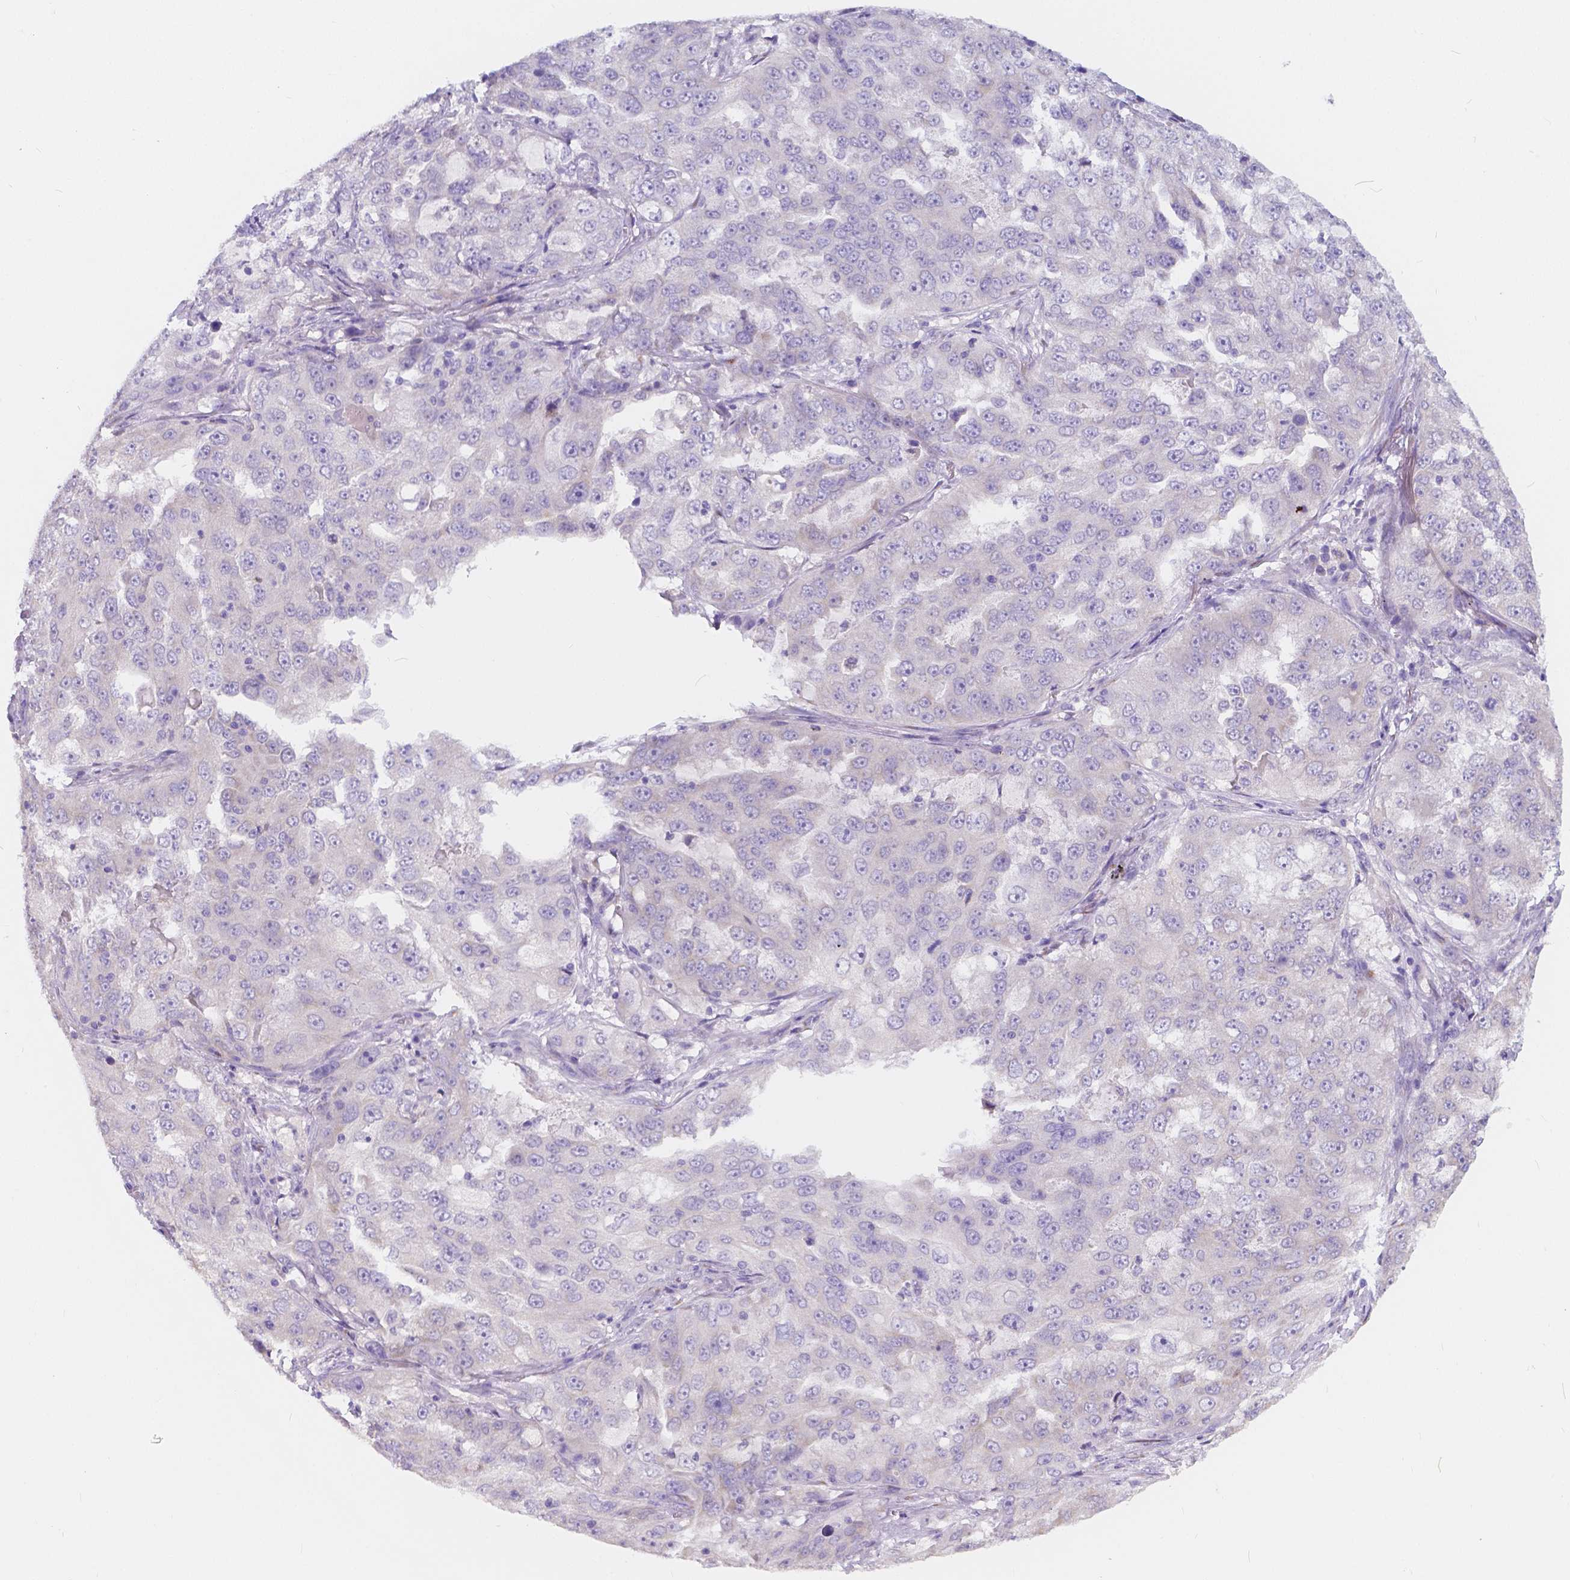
{"staining": {"intensity": "negative", "quantity": "none", "location": "none"}, "tissue": "lung cancer", "cell_type": "Tumor cells", "image_type": "cancer", "snomed": [{"axis": "morphology", "description": "Adenocarcinoma, NOS"}, {"axis": "topography", "description": "Lung"}], "caption": "High power microscopy image of an immunohistochemistry micrograph of lung cancer (adenocarcinoma), revealing no significant expression in tumor cells.", "gene": "RNF186", "patient": {"sex": "female", "age": 61}}